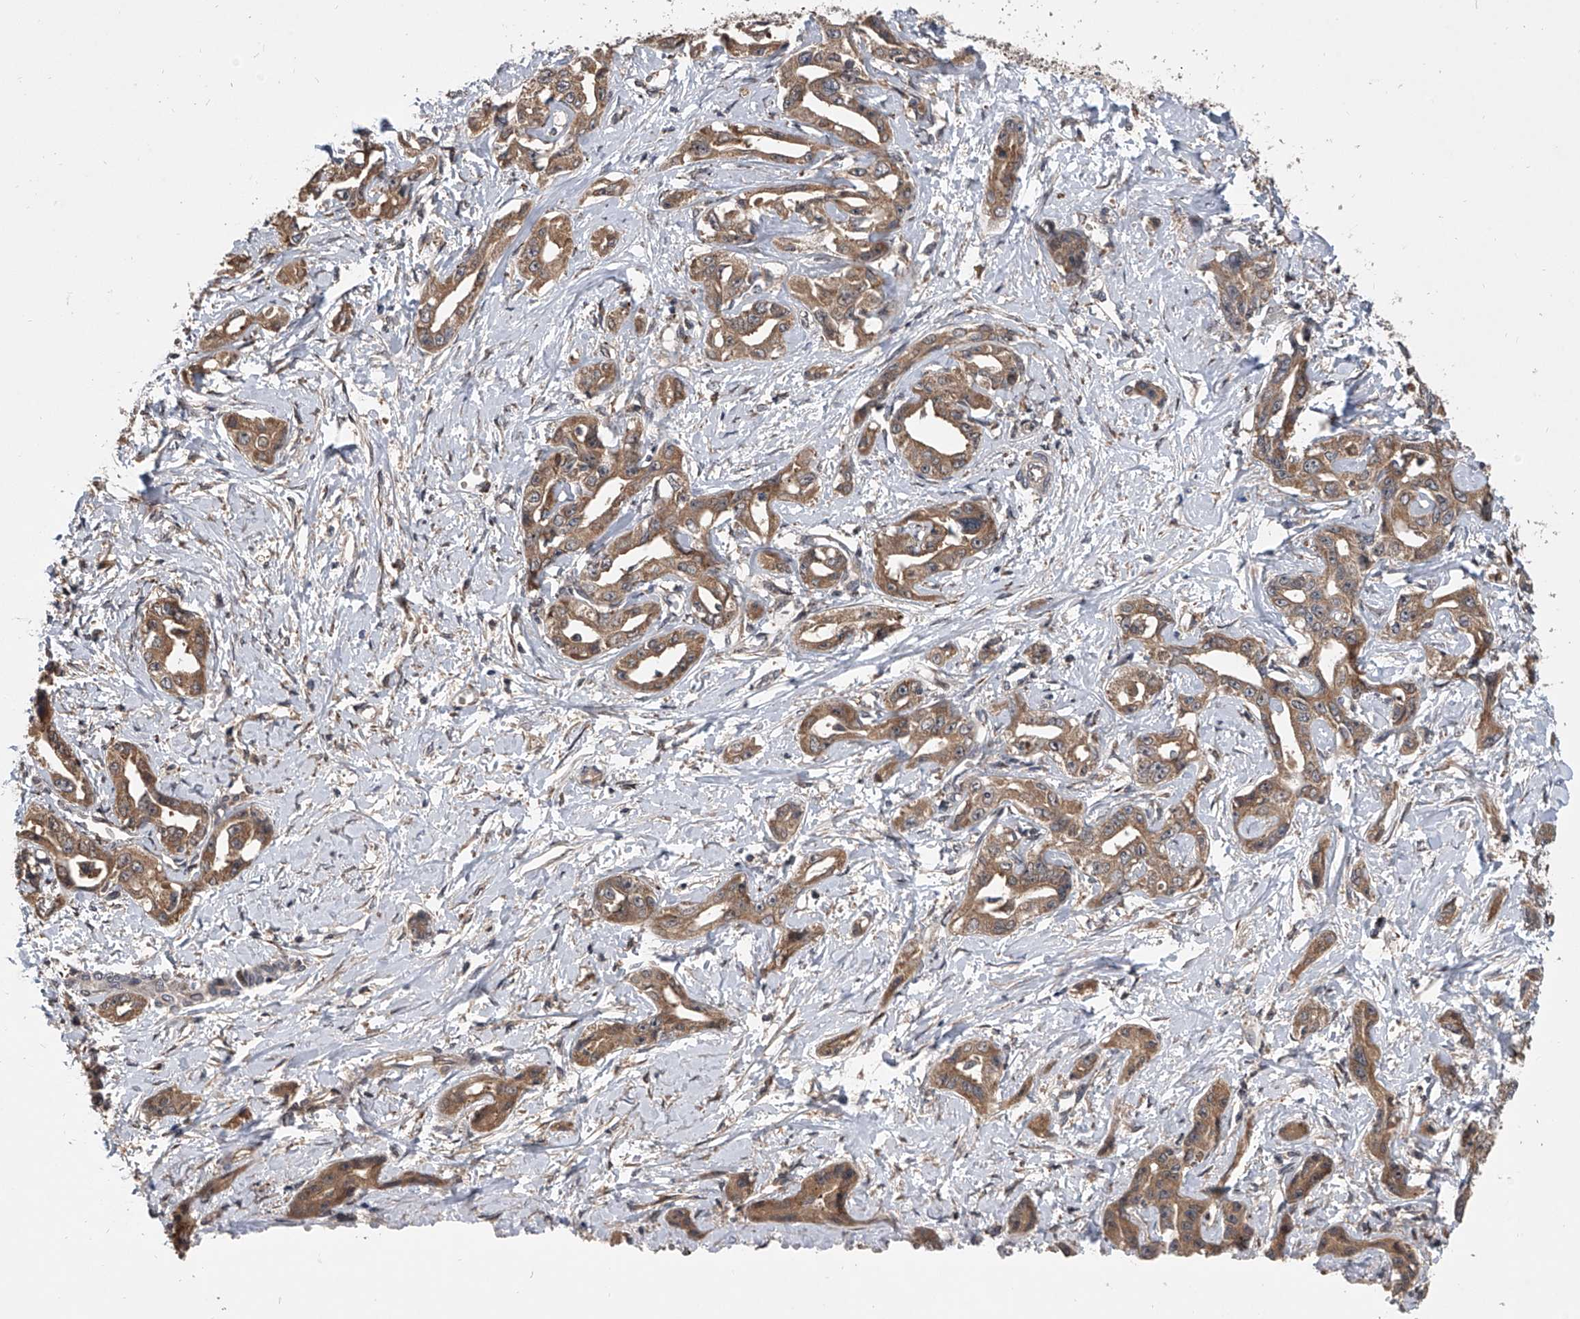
{"staining": {"intensity": "moderate", "quantity": ">75%", "location": "cytoplasmic/membranous"}, "tissue": "liver cancer", "cell_type": "Tumor cells", "image_type": "cancer", "snomed": [{"axis": "morphology", "description": "Cholangiocarcinoma"}, {"axis": "topography", "description": "Liver"}], "caption": "Liver cancer (cholangiocarcinoma) stained with DAB IHC demonstrates medium levels of moderate cytoplasmic/membranous staining in approximately >75% of tumor cells.", "gene": "GEMIN8", "patient": {"sex": "male", "age": 59}}